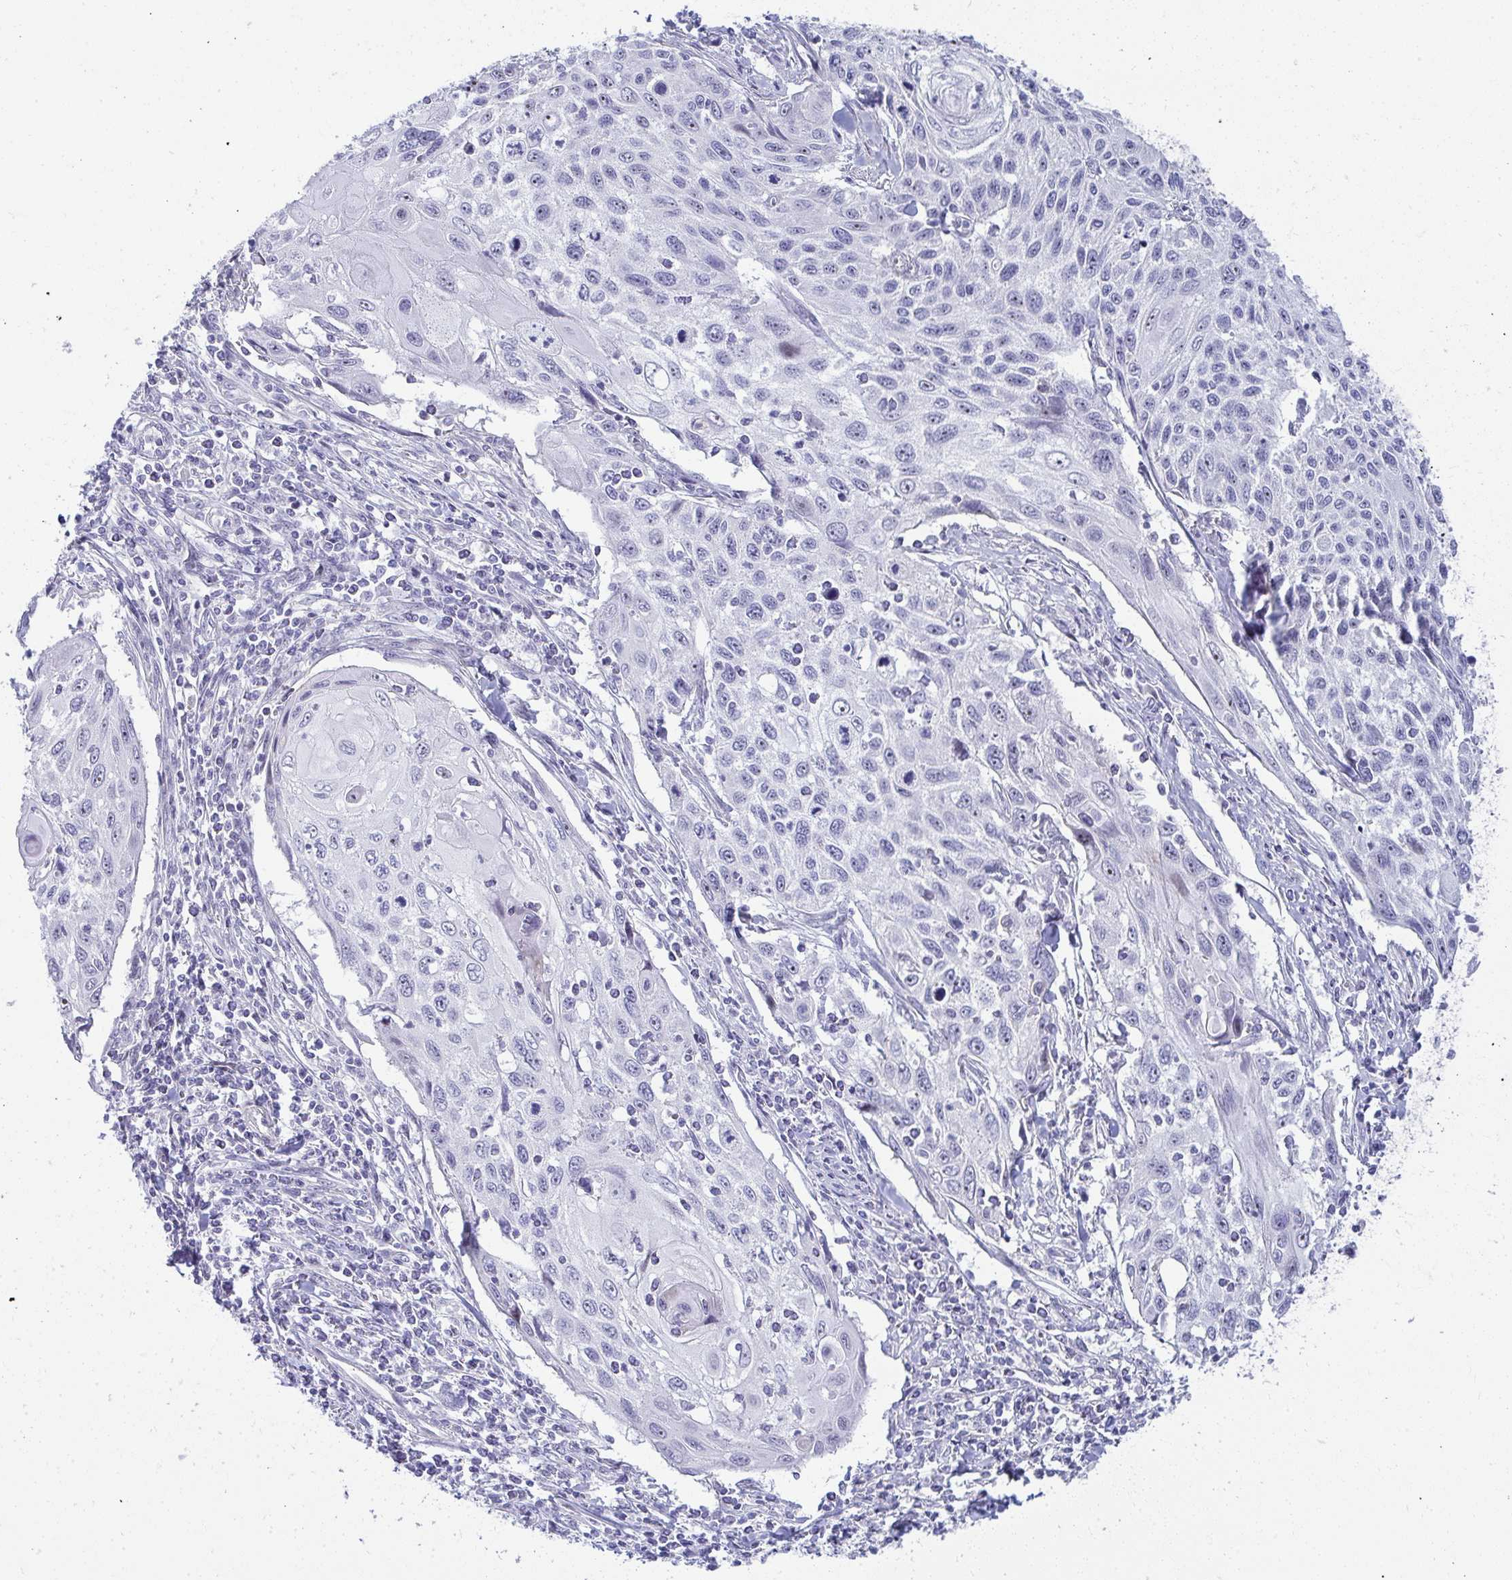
{"staining": {"intensity": "negative", "quantity": "none", "location": "none"}, "tissue": "cervical cancer", "cell_type": "Tumor cells", "image_type": "cancer", "snomed": [{"axis": "morphology", "description": "Squamous cell carcinoma, NOS"}, {"axis": "topography", "description": "Cervix"}], "caption": "High magnification brightfield microscopy of cervical squamous cell carcinoma stained with DAB (brown) and counterstained with hematoxylin (blue): tumor cells show no significant positivity.", "gene": "EID3", "patient": {"sex": "female", "age": 70}}